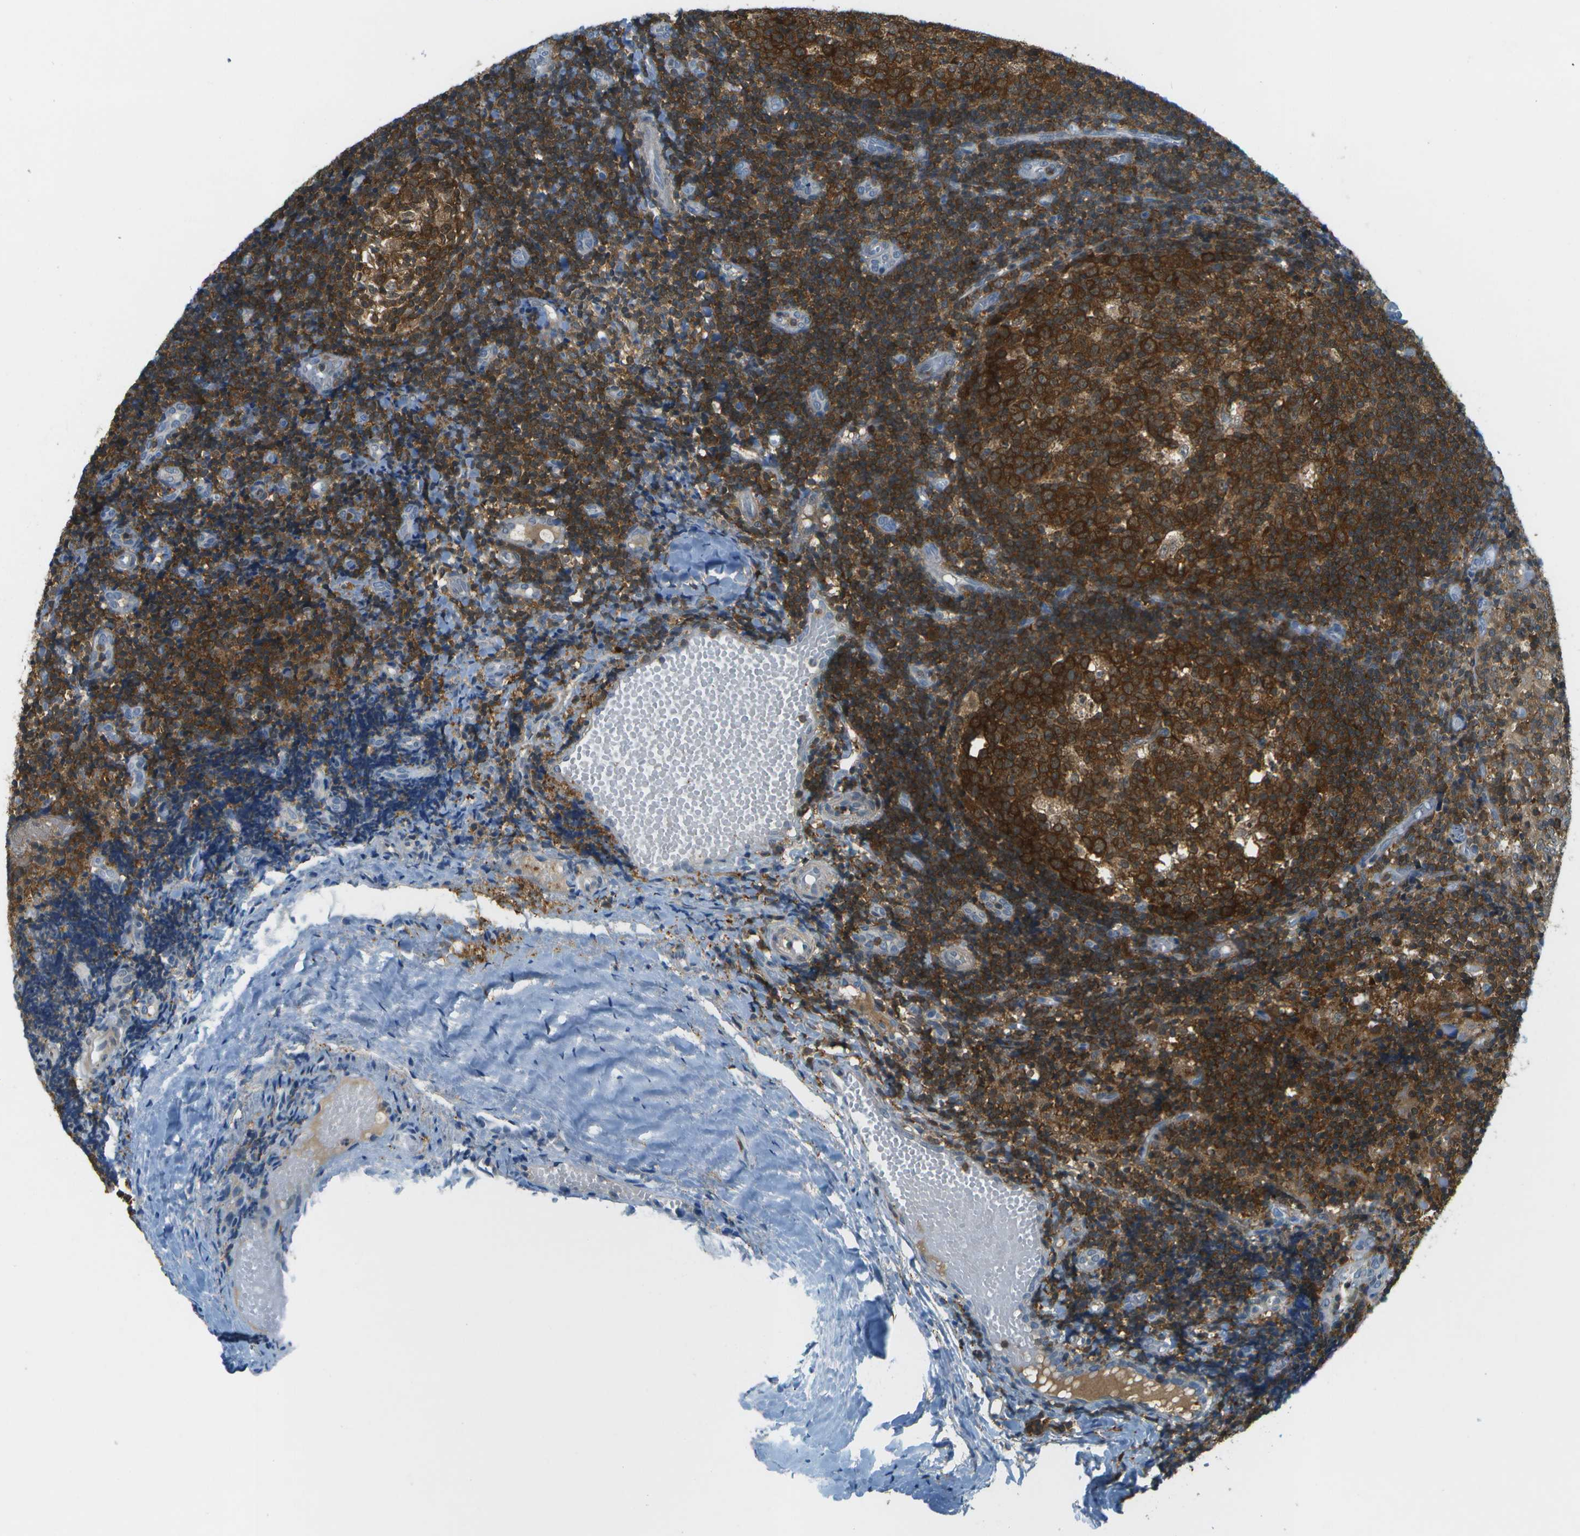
{"staining": {"intensity": "strong", "quantity": ">75%", "location": "cytoplasmic/membranous"}, "tissue": "tonsil", "cell_type": "Germinal center cells", "image_type": "normal", "snomed": [{"axis": "morphology", "description": "Normal tissue, NOS"}, {"axis": "topography", "description": "Tonsil"}], "caption": "A brown stain shows strong cytoplasmic/membranous staining of a protein in germinal center cells of benign human tonsil.", "gene": "CDH23", "patient": {"sex": "female", "age": 19}}